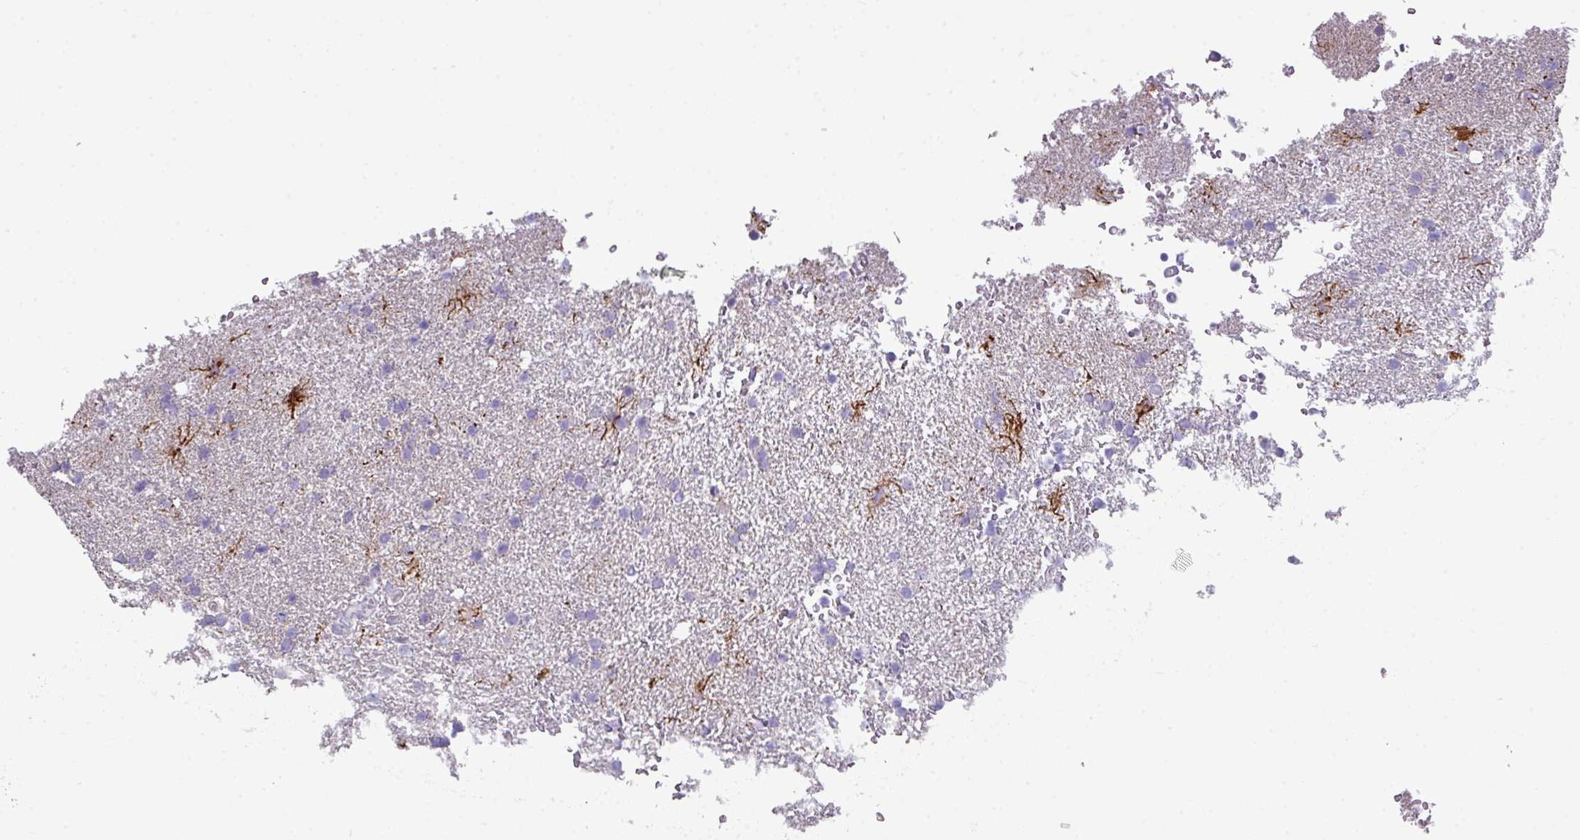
{"staining": {"intensity": "negative", "quantity": "none", "location": "none"}, "tissue": "glioma", "cell_type": "Tumor cells", "image_type": "cancer", "snomed": [{"axis": "morphology", "description": "Glioma, malignant, High grade"}, {"axis": "topography", "description": "Brain"}], "caption": "Immunohistochemistry (IHC) micrograph of neoplastic tissue: human glioma stained with DAB (3,3'-diaminobenzidine) shows no significant protein expression in tumor cells.", "gene": "ABCC5", "patient": {"sex": "male", "age": 72}}